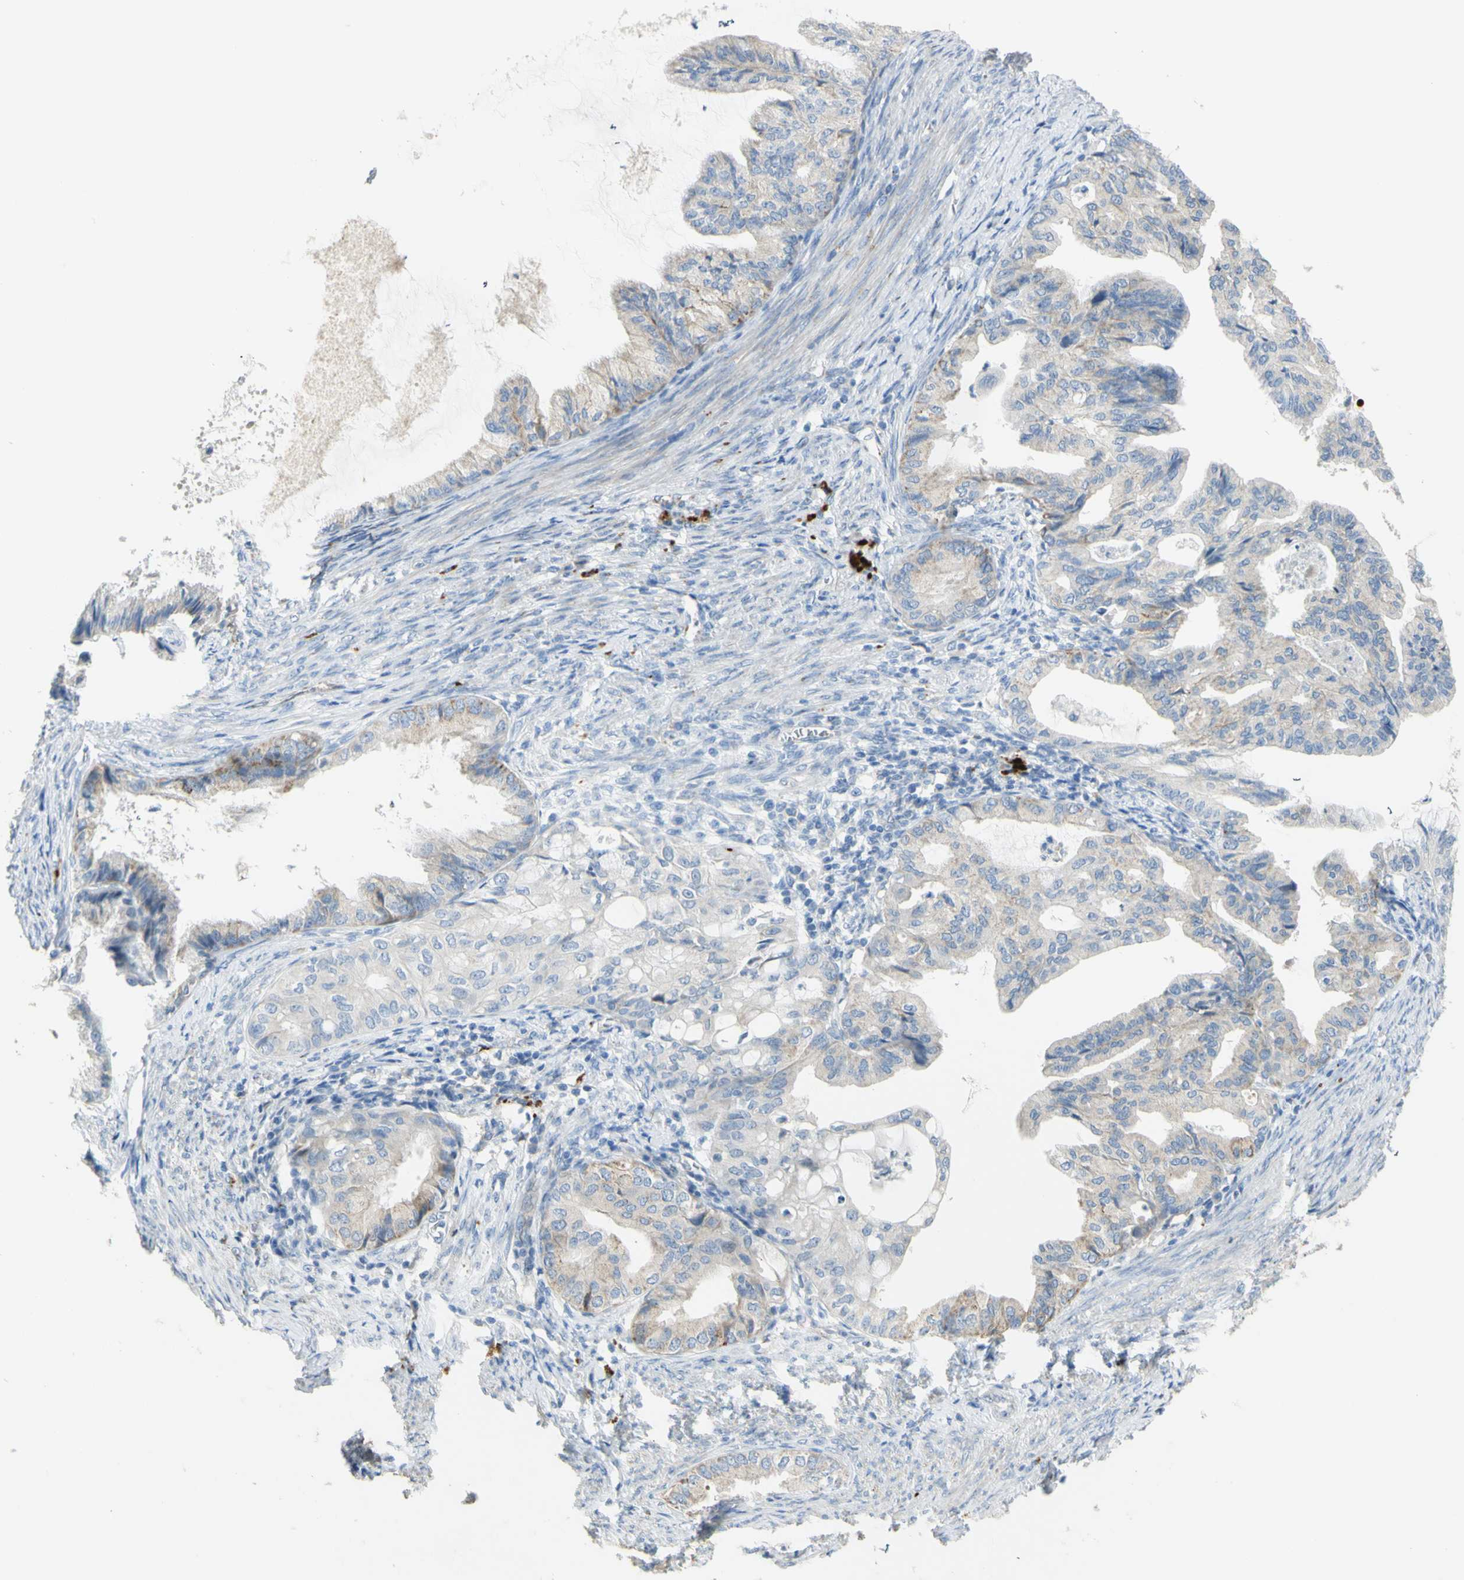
{"staining": {"intensity": "weak", "quantity": "<25%", "location": "cytoplasmic/membranous"}, "tissue": "endometrial cancer", "cell_type": "Tumor cells", "image_type": "cancer", "snomed": [{"axis": "morphology", "description": "Adenocarcinoma, NOS"}, {"axis": "topography", "description": "Endometrium"}], "caption": "Endometrial adenocarcinoma stained for a protein using immunohistochemistry (IHC) shows no positivity tumor cells.", "gene": "GAN", "patient": {"sex": "female", "age": 86}}